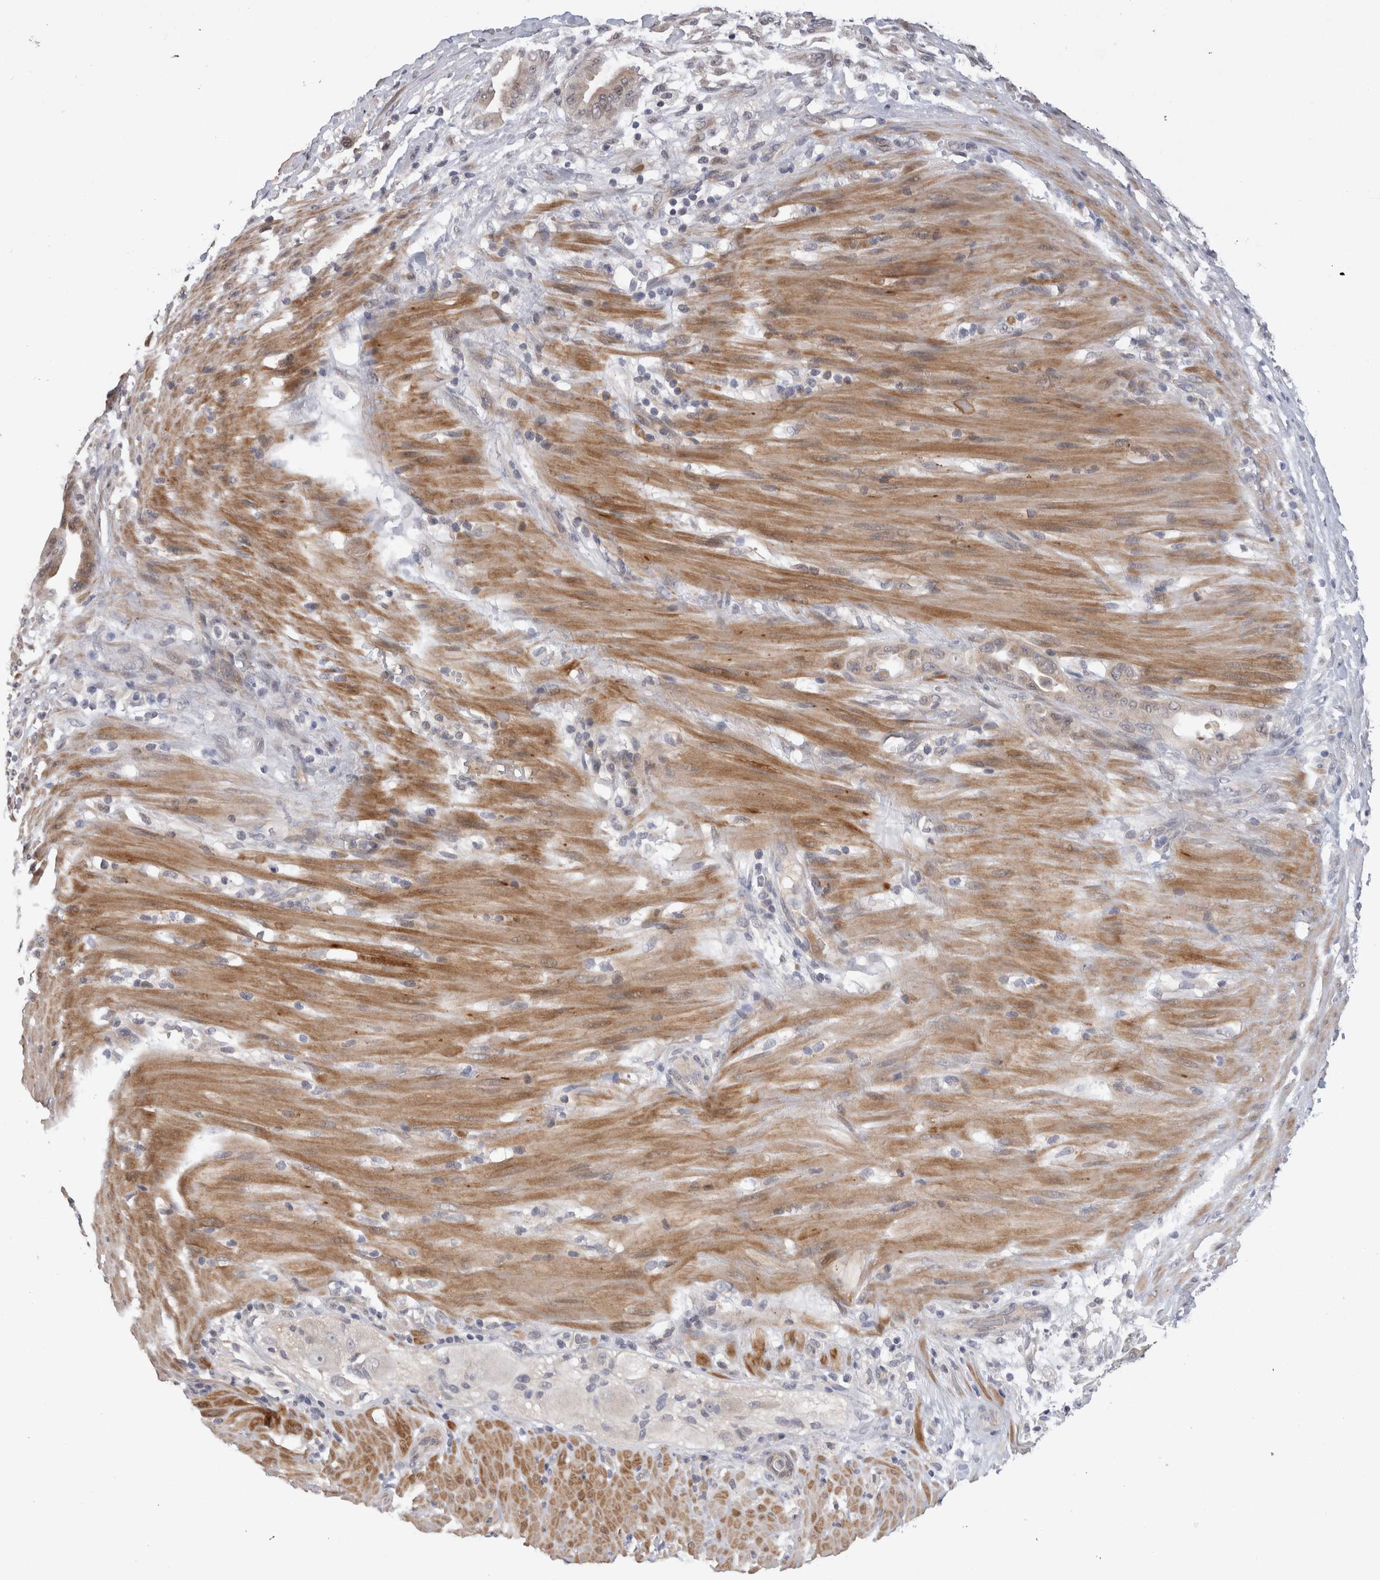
{"staining": {"intensity": "negative", "quantity": "none", "location": "none"}, "tissue": "pancreatic cancer", "cell_type": "Tumor cells", "image_type": "cancer", "snomed": [{"axis": "morphology", "description": "Adenocarcinoma, NOS"}, {"axis": "topography", "description": "Pancreas"}], "caption": "Histopathology image shows no significant protein positivity in tumor cells of pancreatic cancer (adenocarcinoma).", "gene": "CRYBG1", "patient": {"sex": "male", "age": 63}}